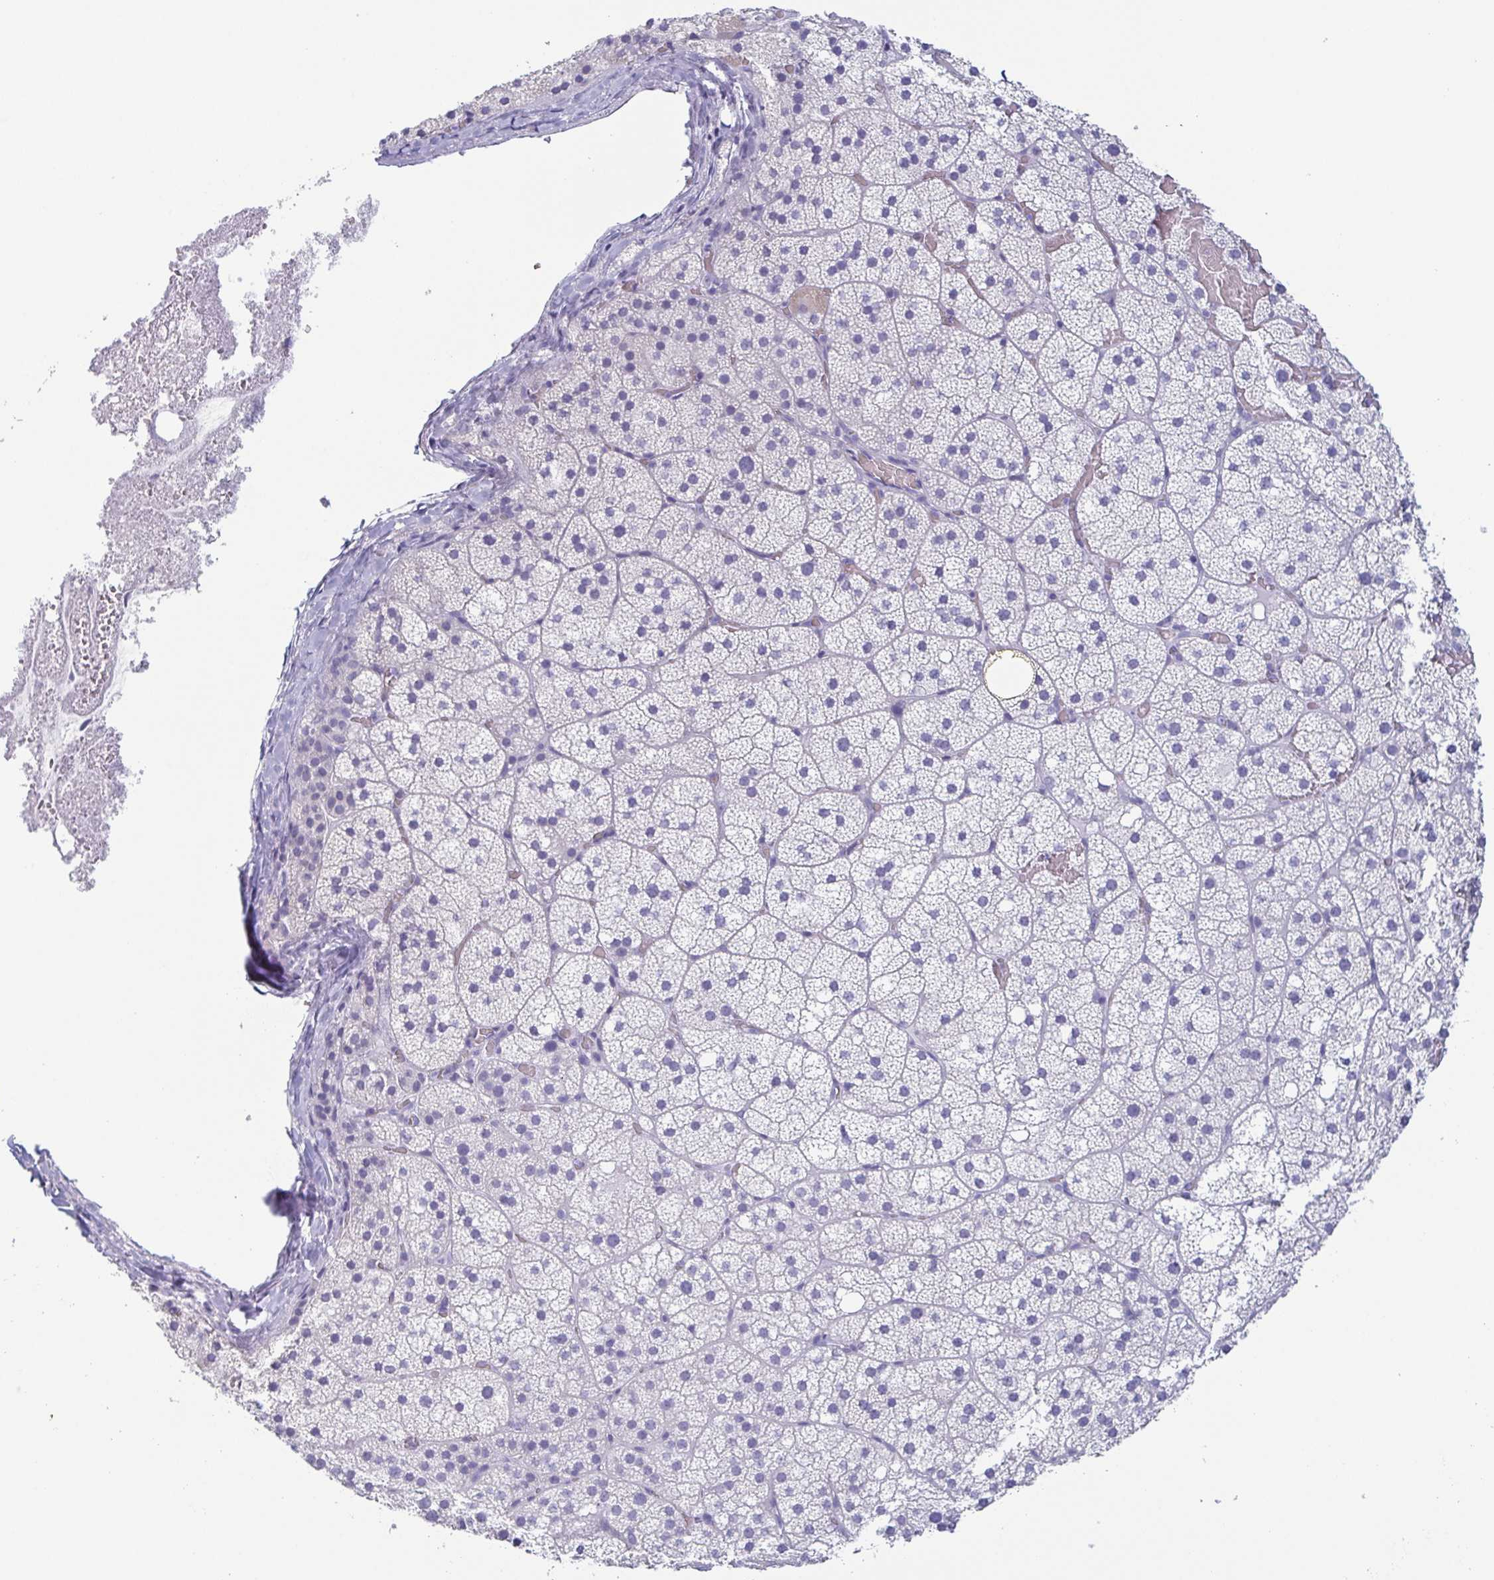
{"staining": {"intensity": "negative", "quantity": "none", "location": "none"}, "tissue": "adrenal gland", "cell_type": "Glandular cells", "image_type": "normal", "snomed": [{"axis": "morphology", "description": "Normal tissue, NOS"}, {"axis": "topography", "description": "Adrenal gland"}], "caption": "This photomicrograph is of benign adrenal gland stained with immunohistochemistry to label a protein in brown with the nuclei are counter-stained blue. There is no positivity in glandular cells. (DAB immunohistochemistry (IHC) with hematoxylin counter stain).", "gene": "PRR27", "patient": {"sex": "male", "age": 53}}